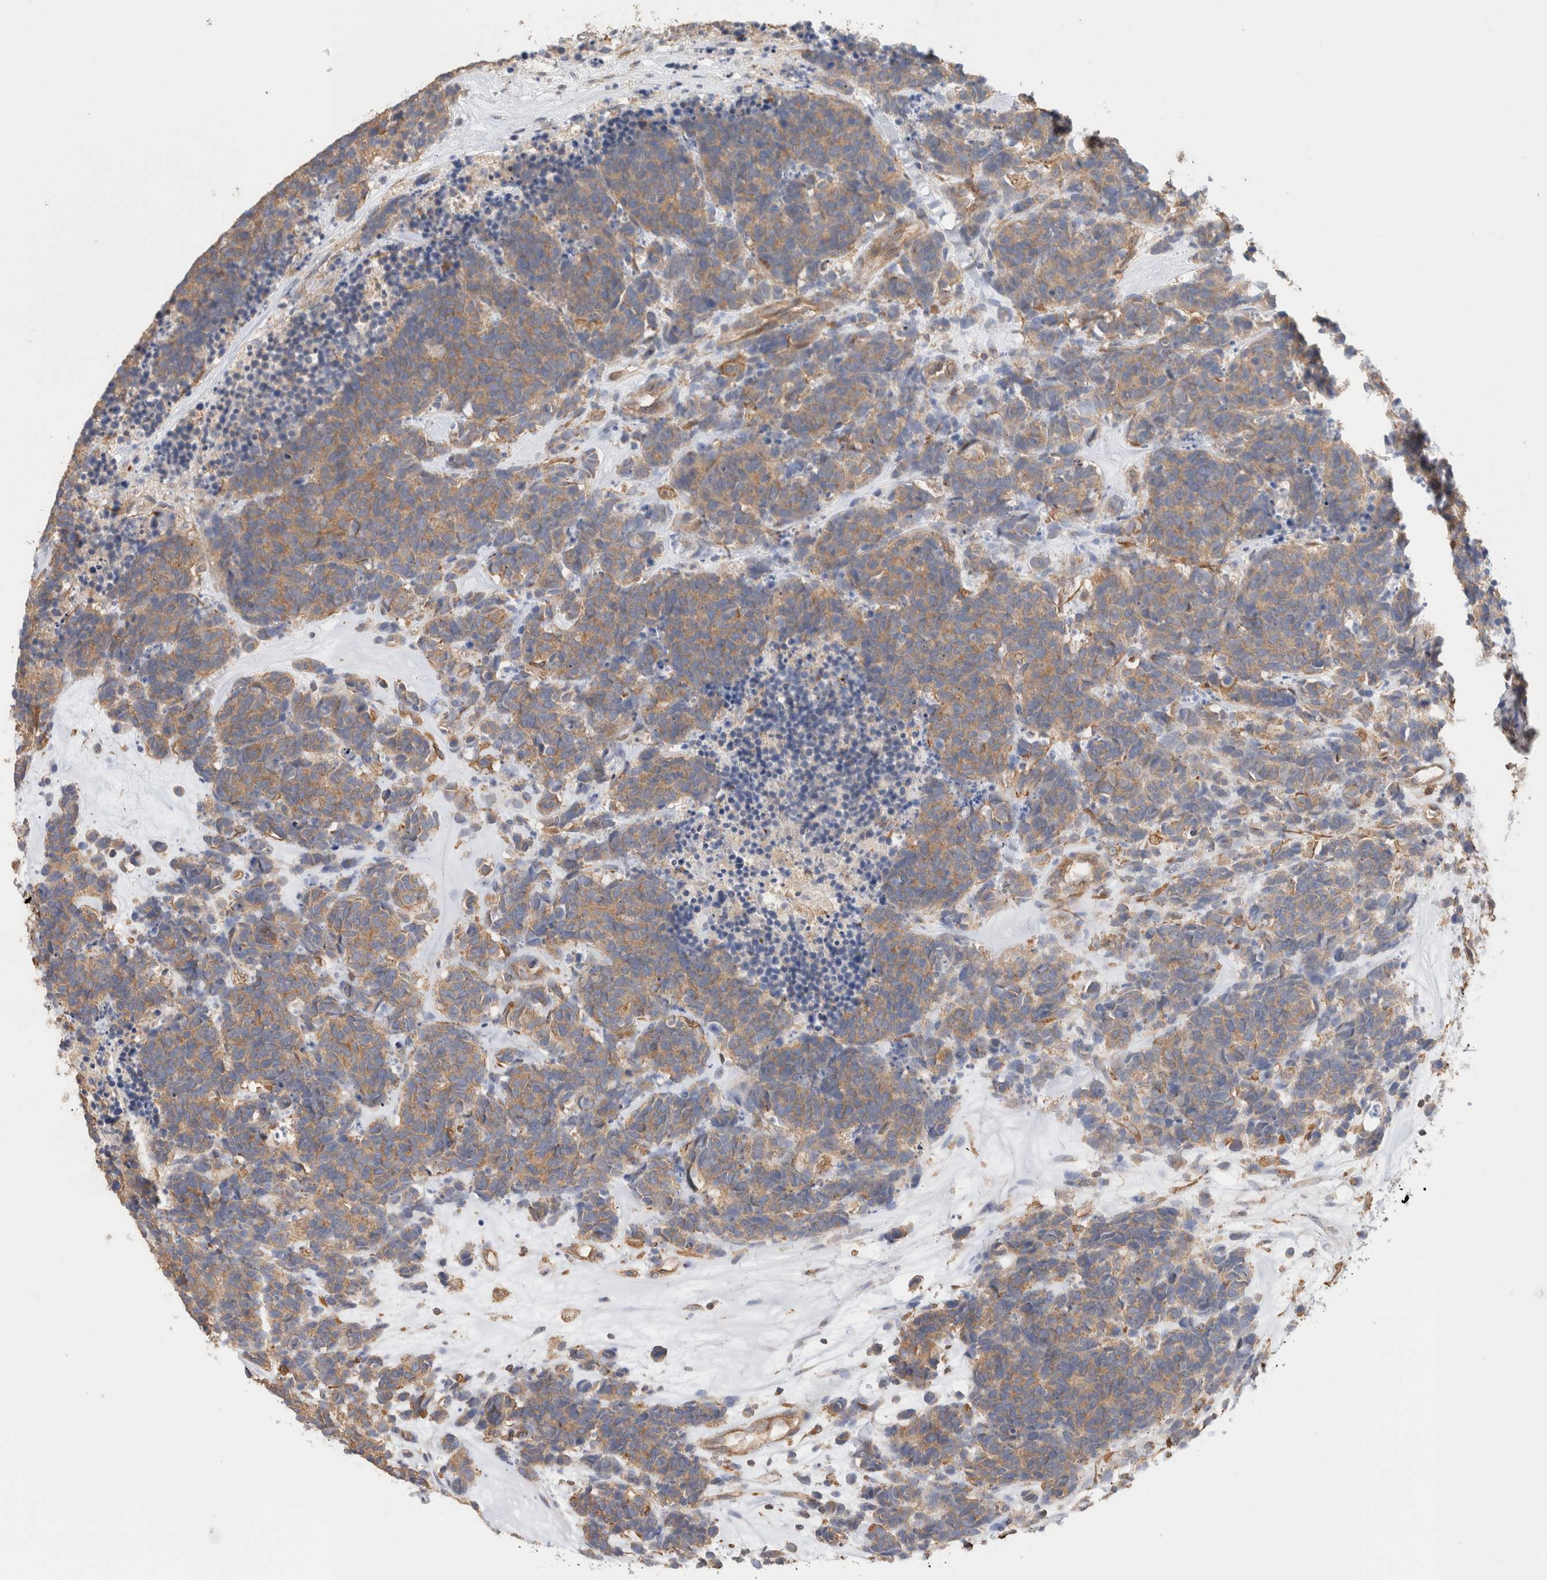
{"staining": {"intensity": "moderate", "quantity": ">75%", "location": "cytoplasmic/membranous"}, "tissue": "carcinoid", "cell_type": "Tumor cells", "image_type": "cancer", "snomed": [{"axis": "morphology", "description": "Carcinoma, NOS"}, {"axis": "morphology", "description": "Carcinoid, malignant, NOS"}, {"axis": "topography", "description": "Urinary bladder"}], "caption": "Human malignant carcinoid stained for a protein (brown) shows moderate cytoplasmic/membranous positive staining in about >75% of tumor cells.", "gene": "CFAP418", "patient": {"sex": "male", "age": 57}}